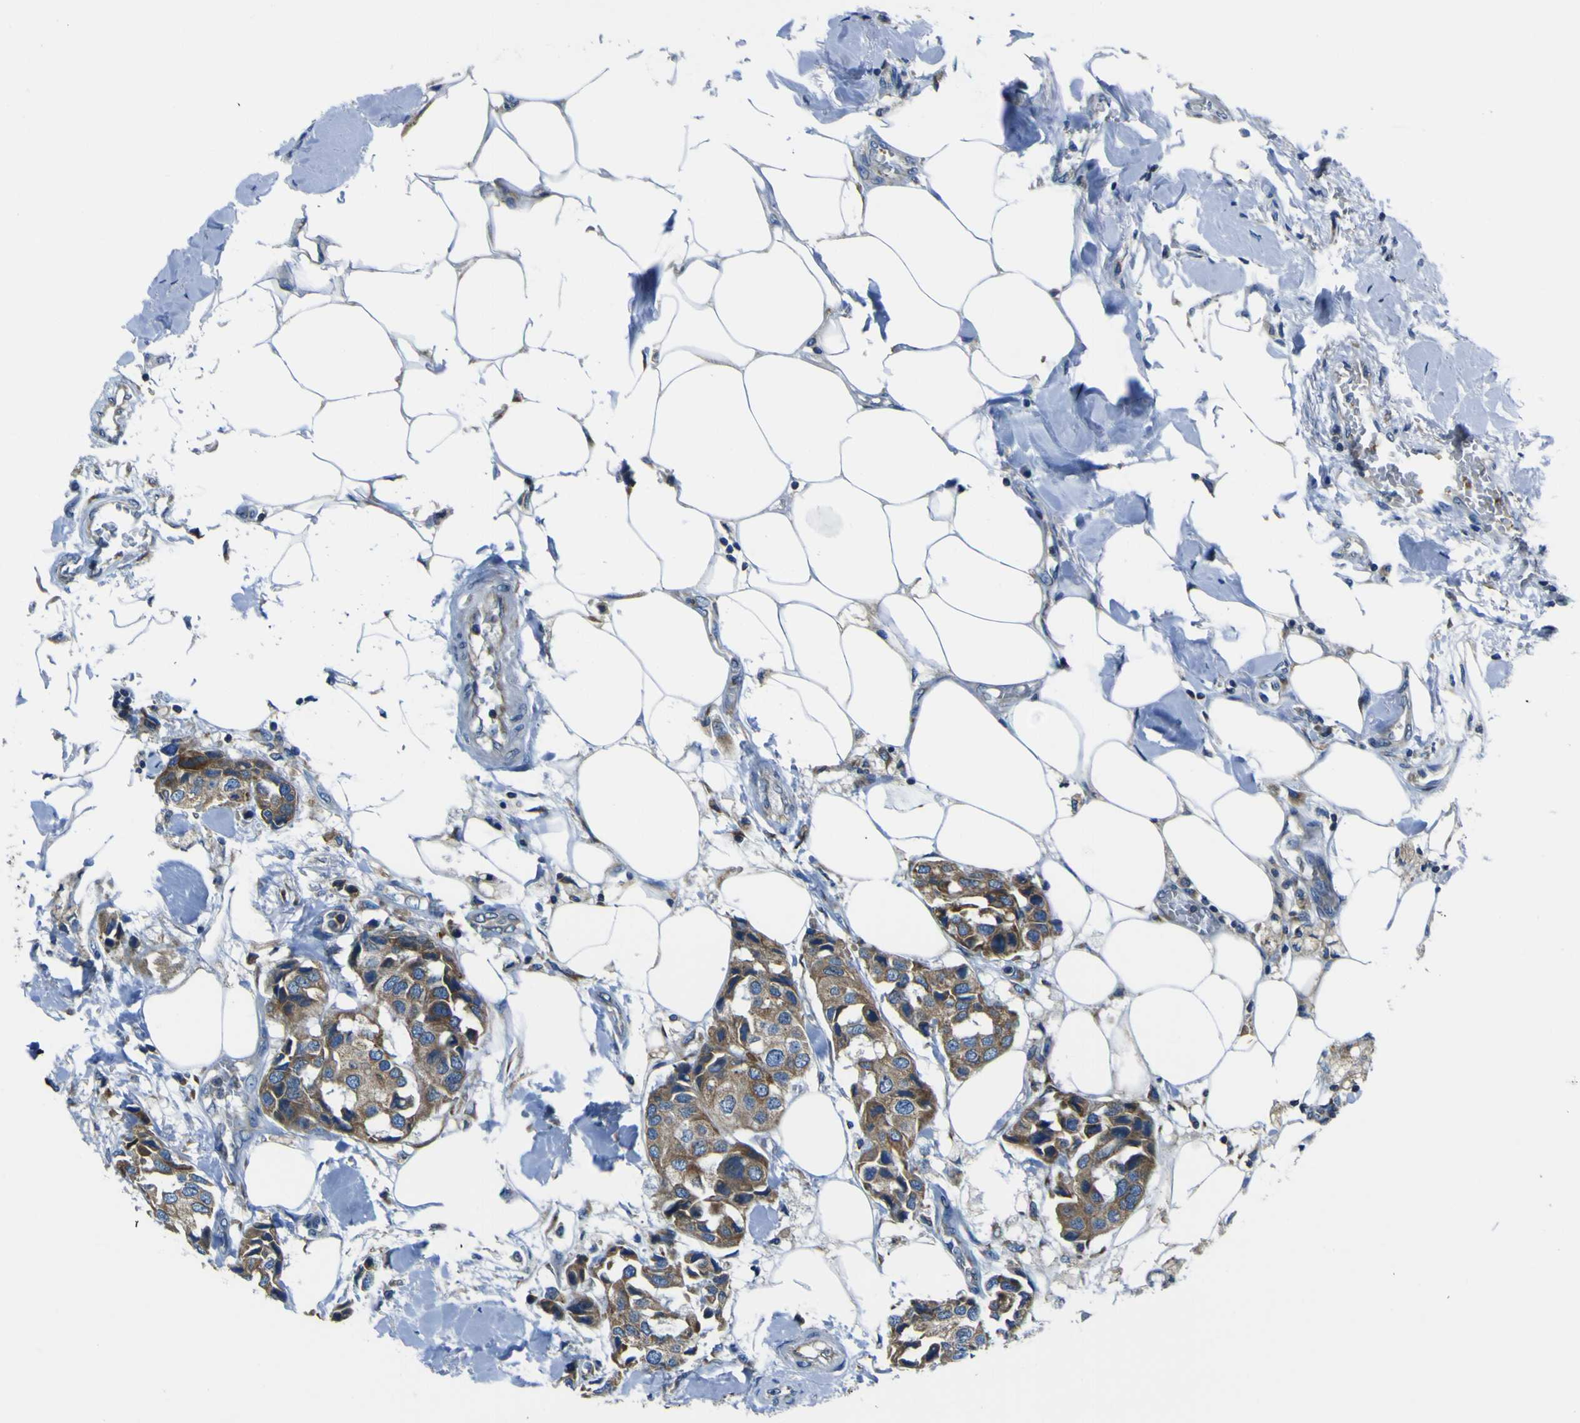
{"staining": {"intensity": "moderate", "quantity": ">75%", "location": "cytoplasmic/membranous"}, "tissue": "breast cancer", "cell_type": "Tumor cells", "image_type": "cancer", "snomed": [{"axis": "morphology", "description": "Duct carcinoma"}, {"axis": "topography", "description": "Breast"}], "caption": "Protein positivity by immunohistochemistry reveals moderate cytoplasmic/membranous staining in about >75% of tumor cells in breast cancer (intraductal carcinoma). (DAB = brown stain, brightfield microscopy at high magnification).", "gene": "STIM1", "patient": {"sex": "female", "age": 80}}